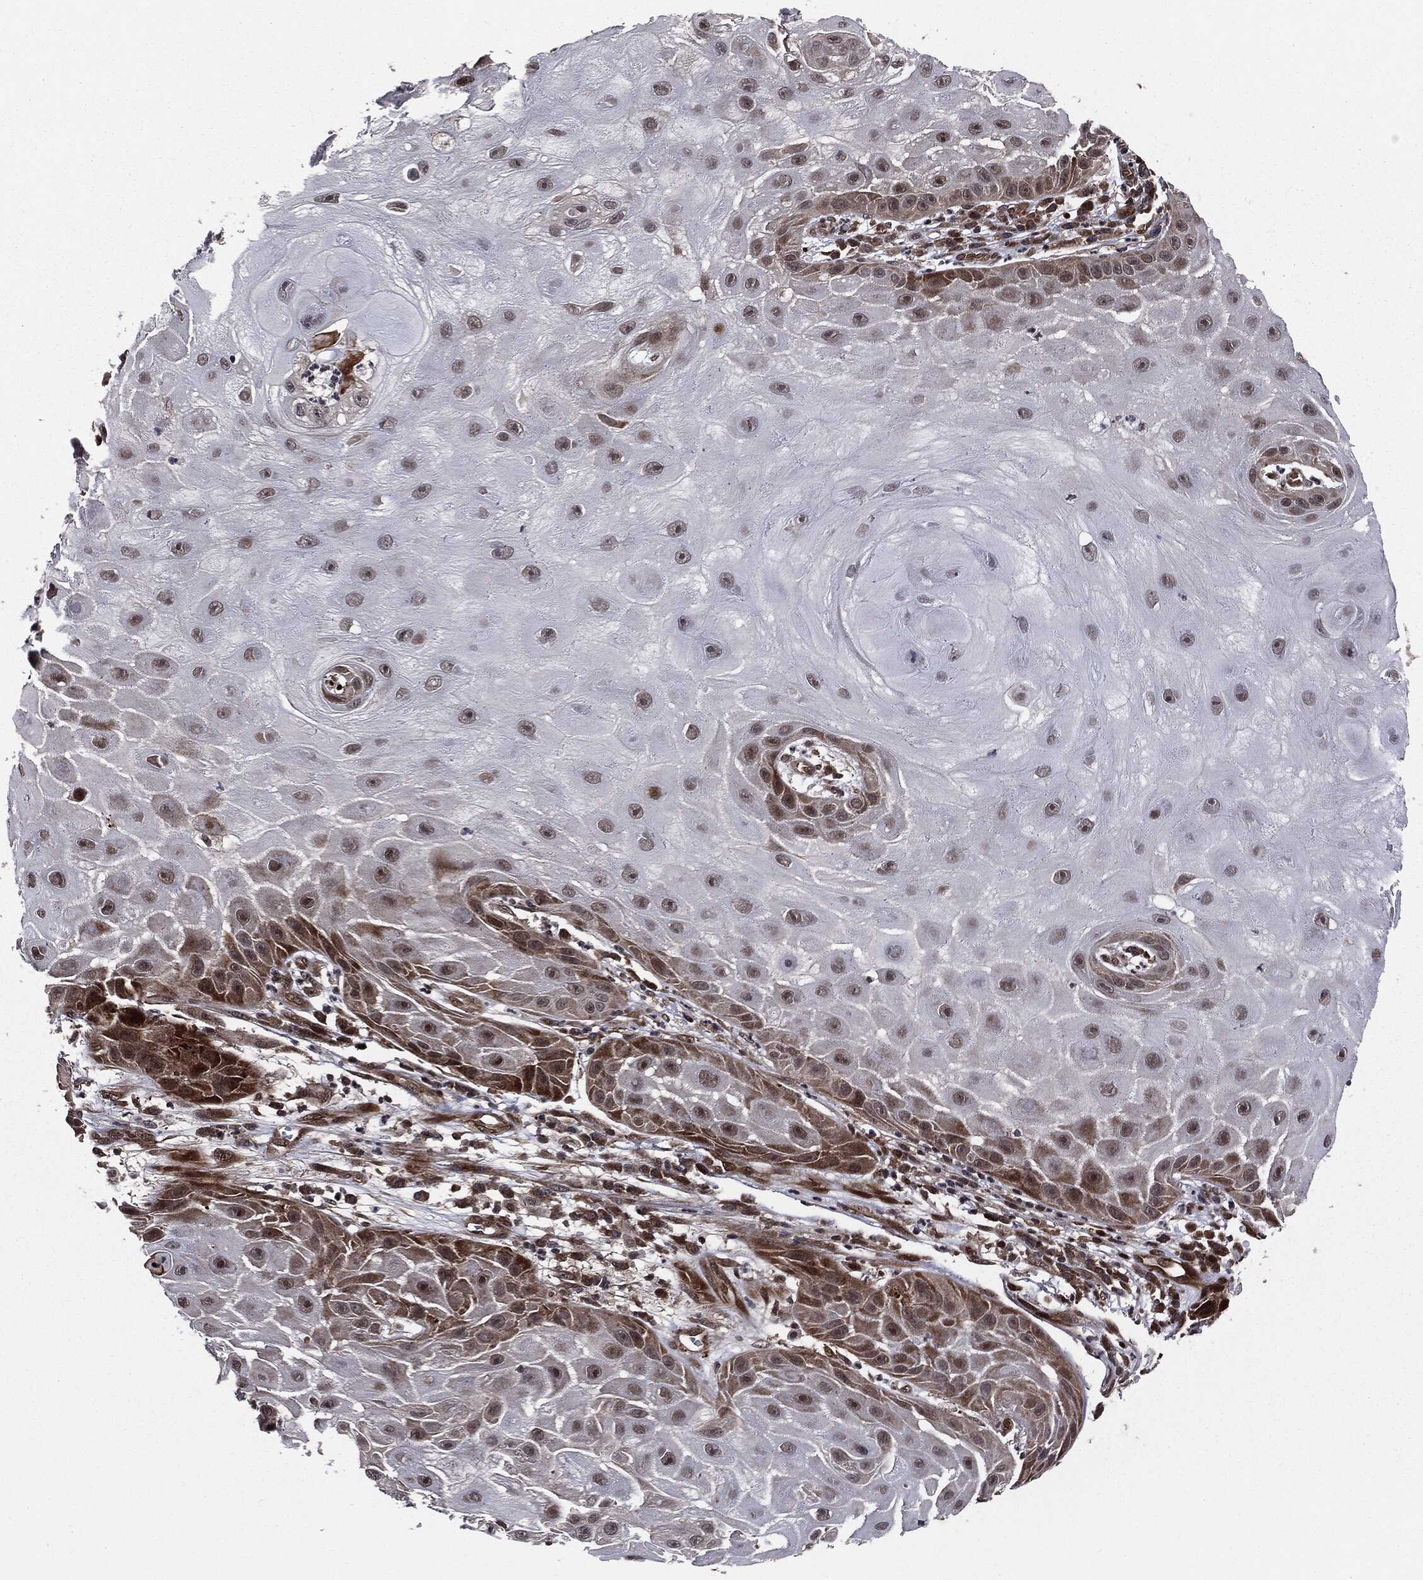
{"staining": {"intensity": "moderate", "quantity": "25%-75%", "location": "cytoplasmic/membranous"}, "tissue": "skin cancer", "cell_type": "Tumor cells", "image_type": "cancer", "snomed": [{"axis": "morphology", "description": "Normal tissue, NOS"}, {"axis": "morphology", "description": "Squamous cell carcinoma, NOS"}, {"axis": "topography", "description": "Skin"}], "caption": "Skin cancer (squamous cell carcinoma) tissue demonstrates moderate cytoplasmic/membranous positivity in about 25%-75% of tumor cells (Stains: DAB (3,3'-diaminobenzidine) in brown, nuclei in blue, Microscopy: brightfield microscopy at high magnification).", "gene": "SMAD4", "patient": {"sex": "male", "age": 79}}